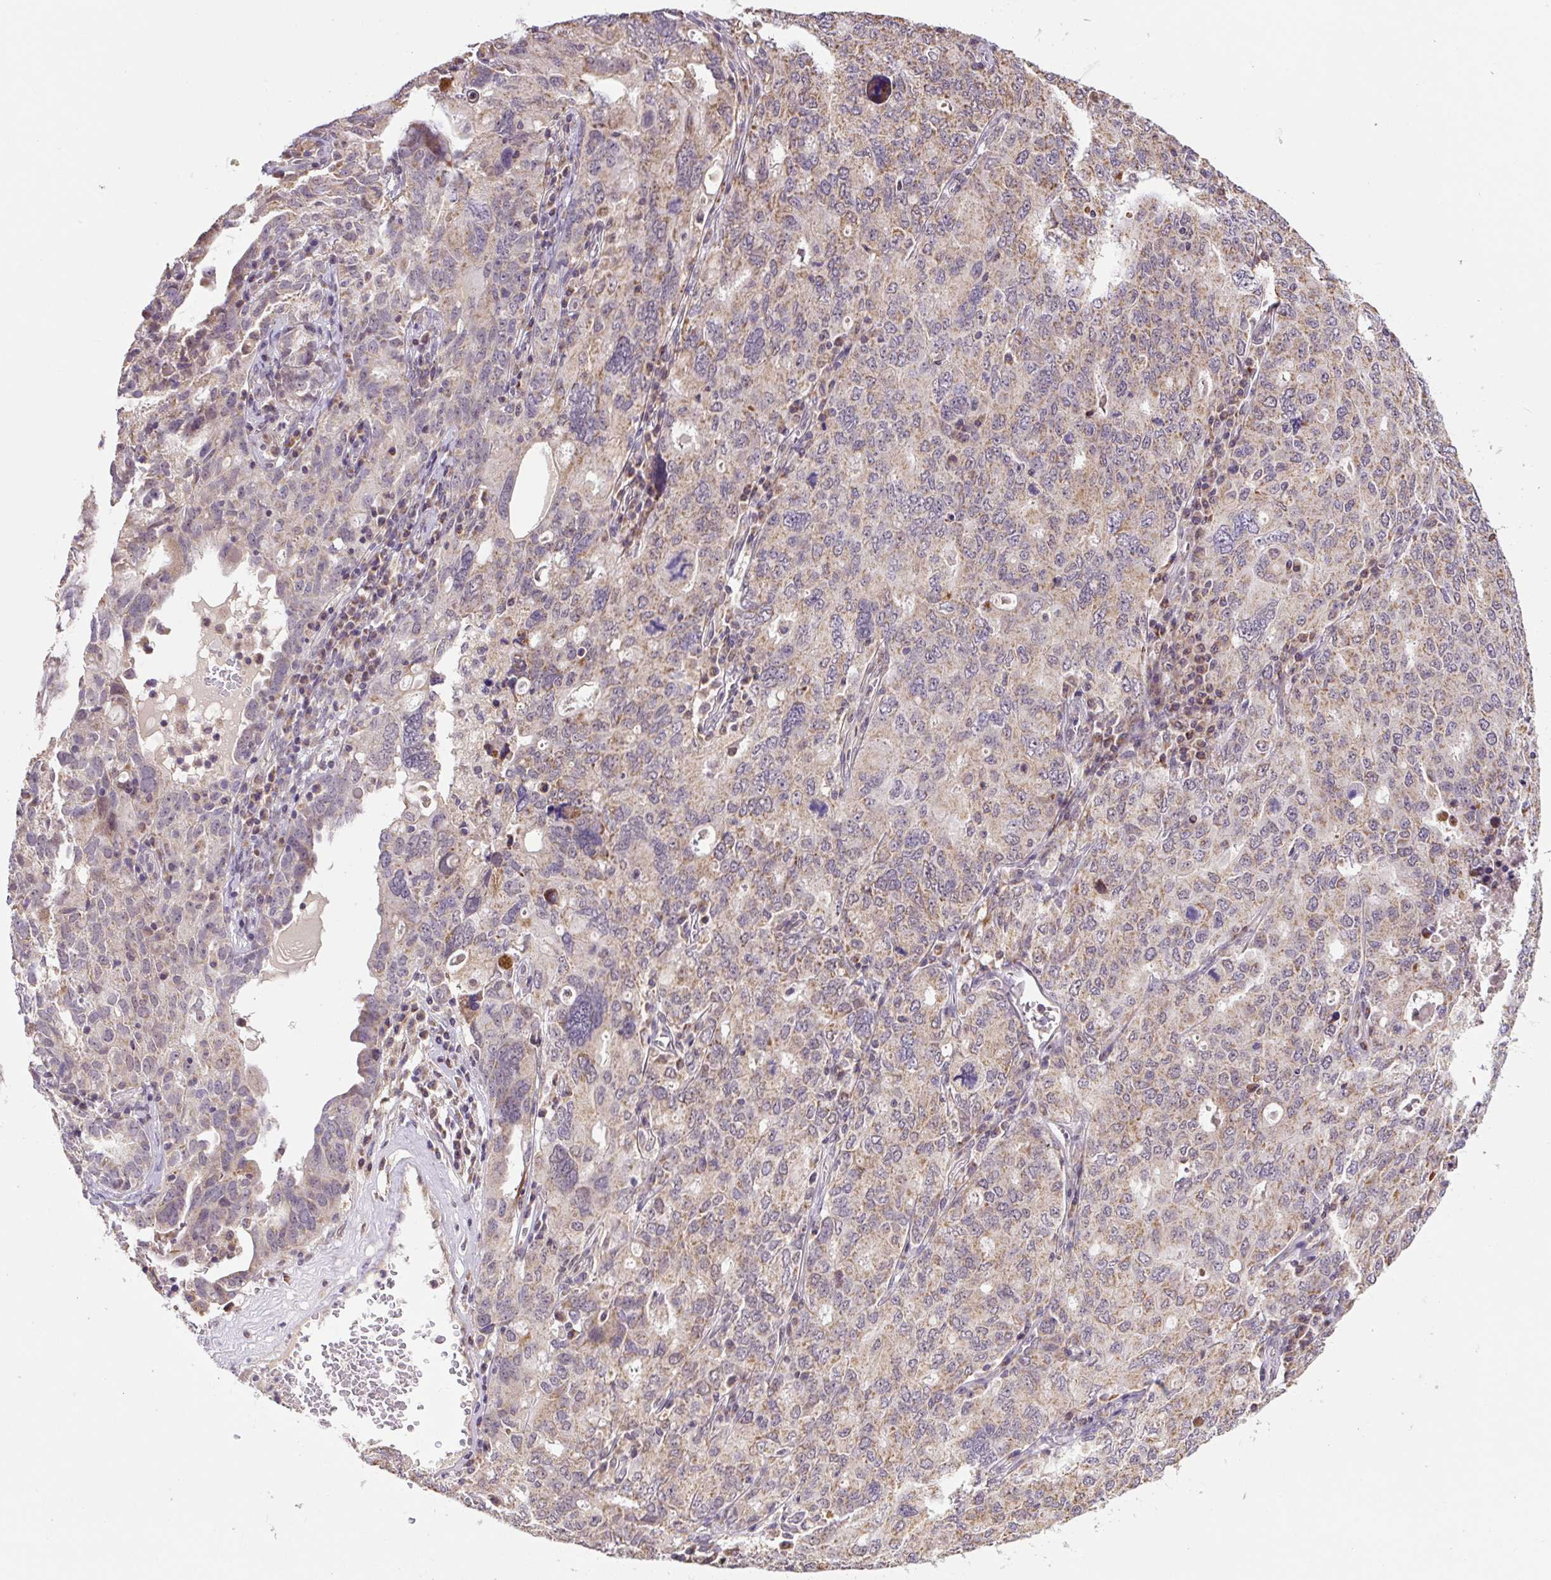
{"staining": {"intensity": "moderate", "quantity": ">75%", "location": "cytoplasmic/membranous"}, "tissue": "ovarian cancer", "cell_type": "Tumor cells", "image_type": "cancer", "snomed": [{"axis": "morphology", "description": "Carcinoma, endometroid"}, {"axis": "topography", "description": "Ovary"}], "caption": "Ovarian endometroid carcinoma stained with immunohistochemistry (IHC) exhibits moderate cytoplasmic/membranous staining in approximately >75% of tumor cells.", "gene": "MFSD9", "patient": {"sex": "female", "age": 62}}